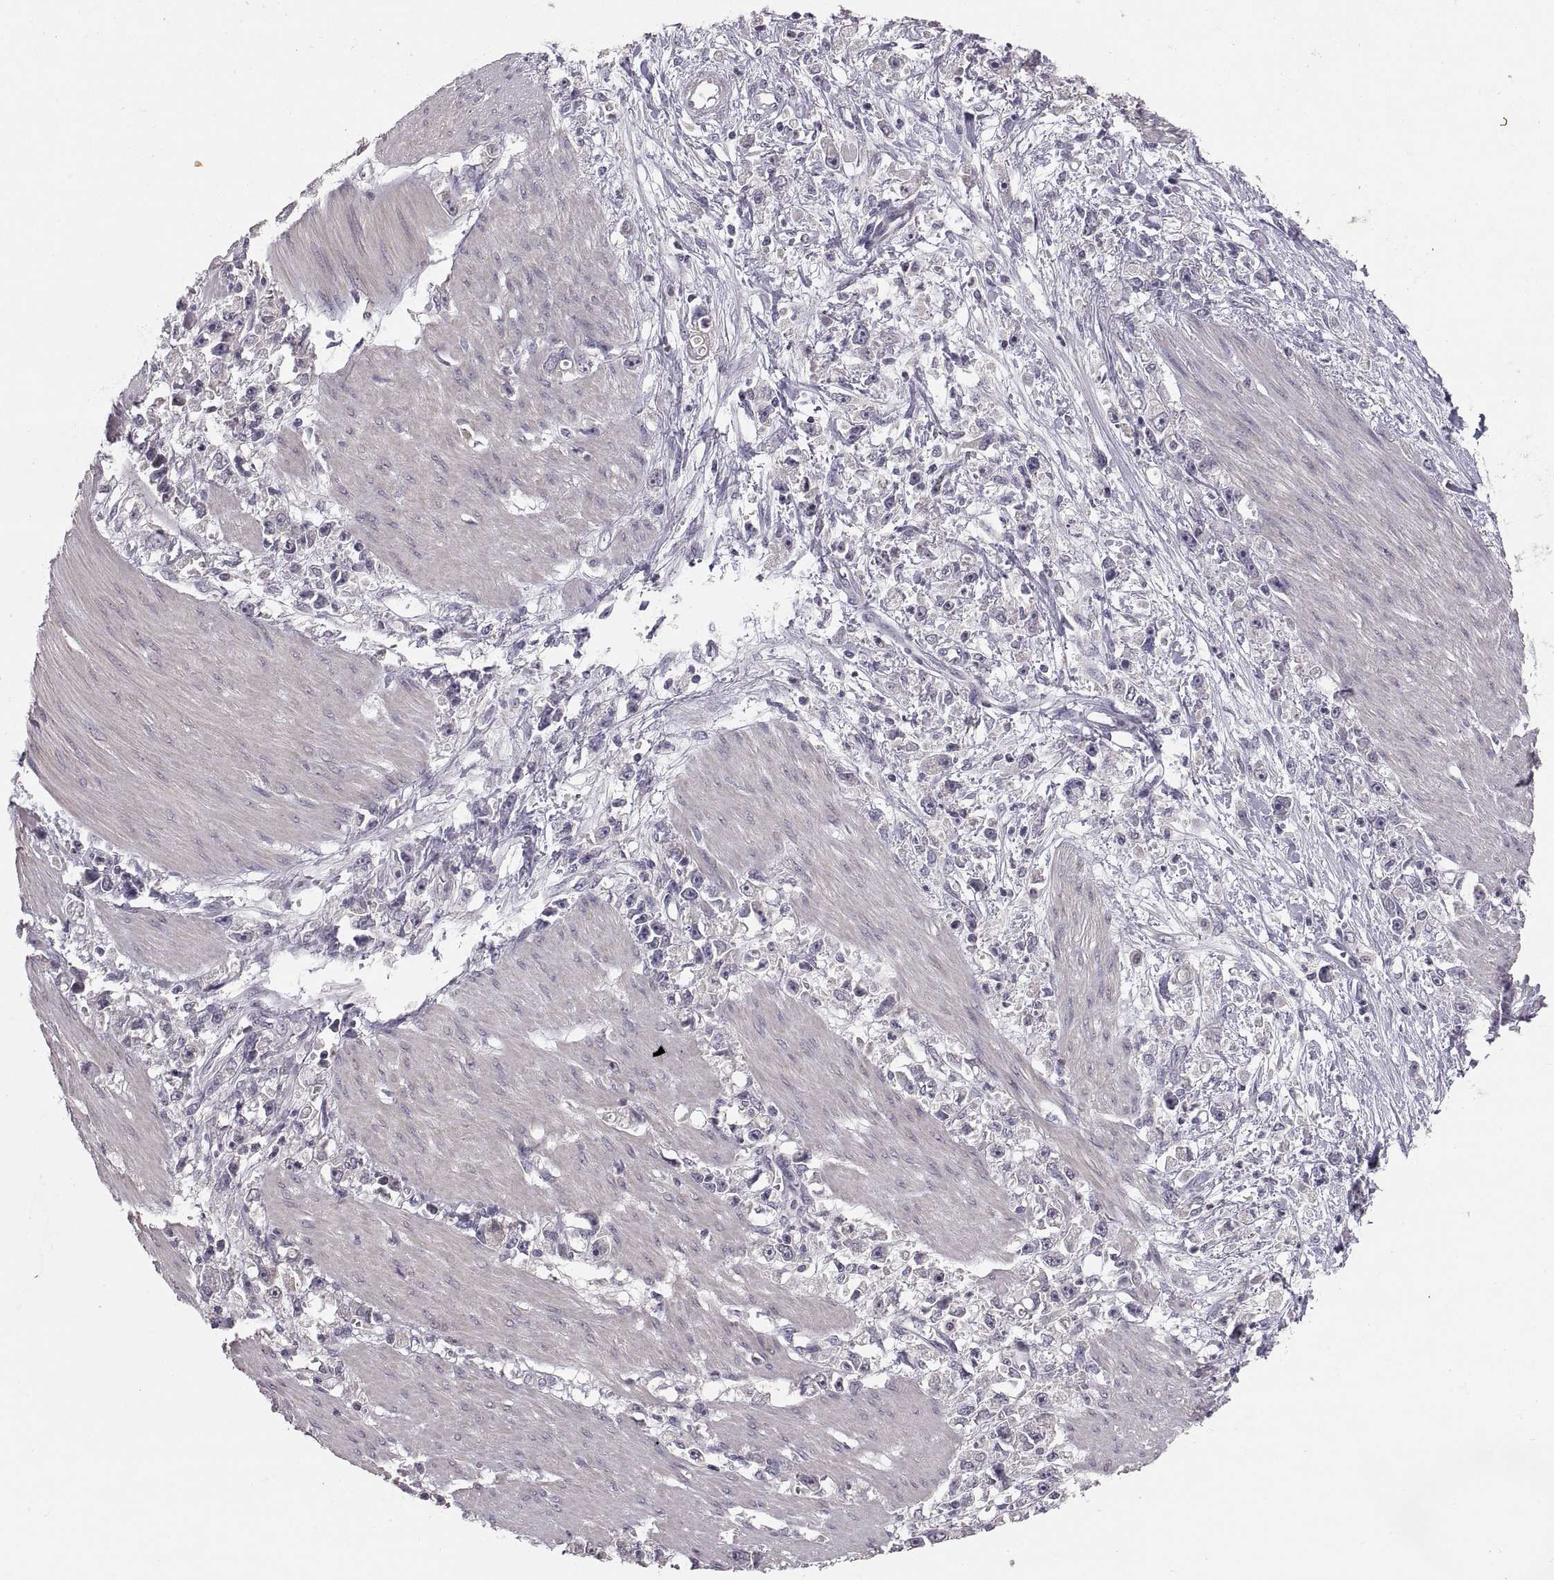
{"staining": {"intensity": "negative", "quantity": "none", "location": "none"}, "tissue": "stomach cancer", "cell_type": "Tumor cells", "image_type": "cancer", "snomed": [{"axis": "morphology", "description": "Adenocarcinoma, NOS"}, {"axis": "topography", "description": "Stomach"}], "caption": "This photomicrograph is of stomach cancer stained with immunohistochemistry (IHC) to label a protein in brown with the nuclei are counter-stained blue. There is no positivity in tumor cells.", "gene": "PAX2", "patient": {"sex": "female", "age": 59}}